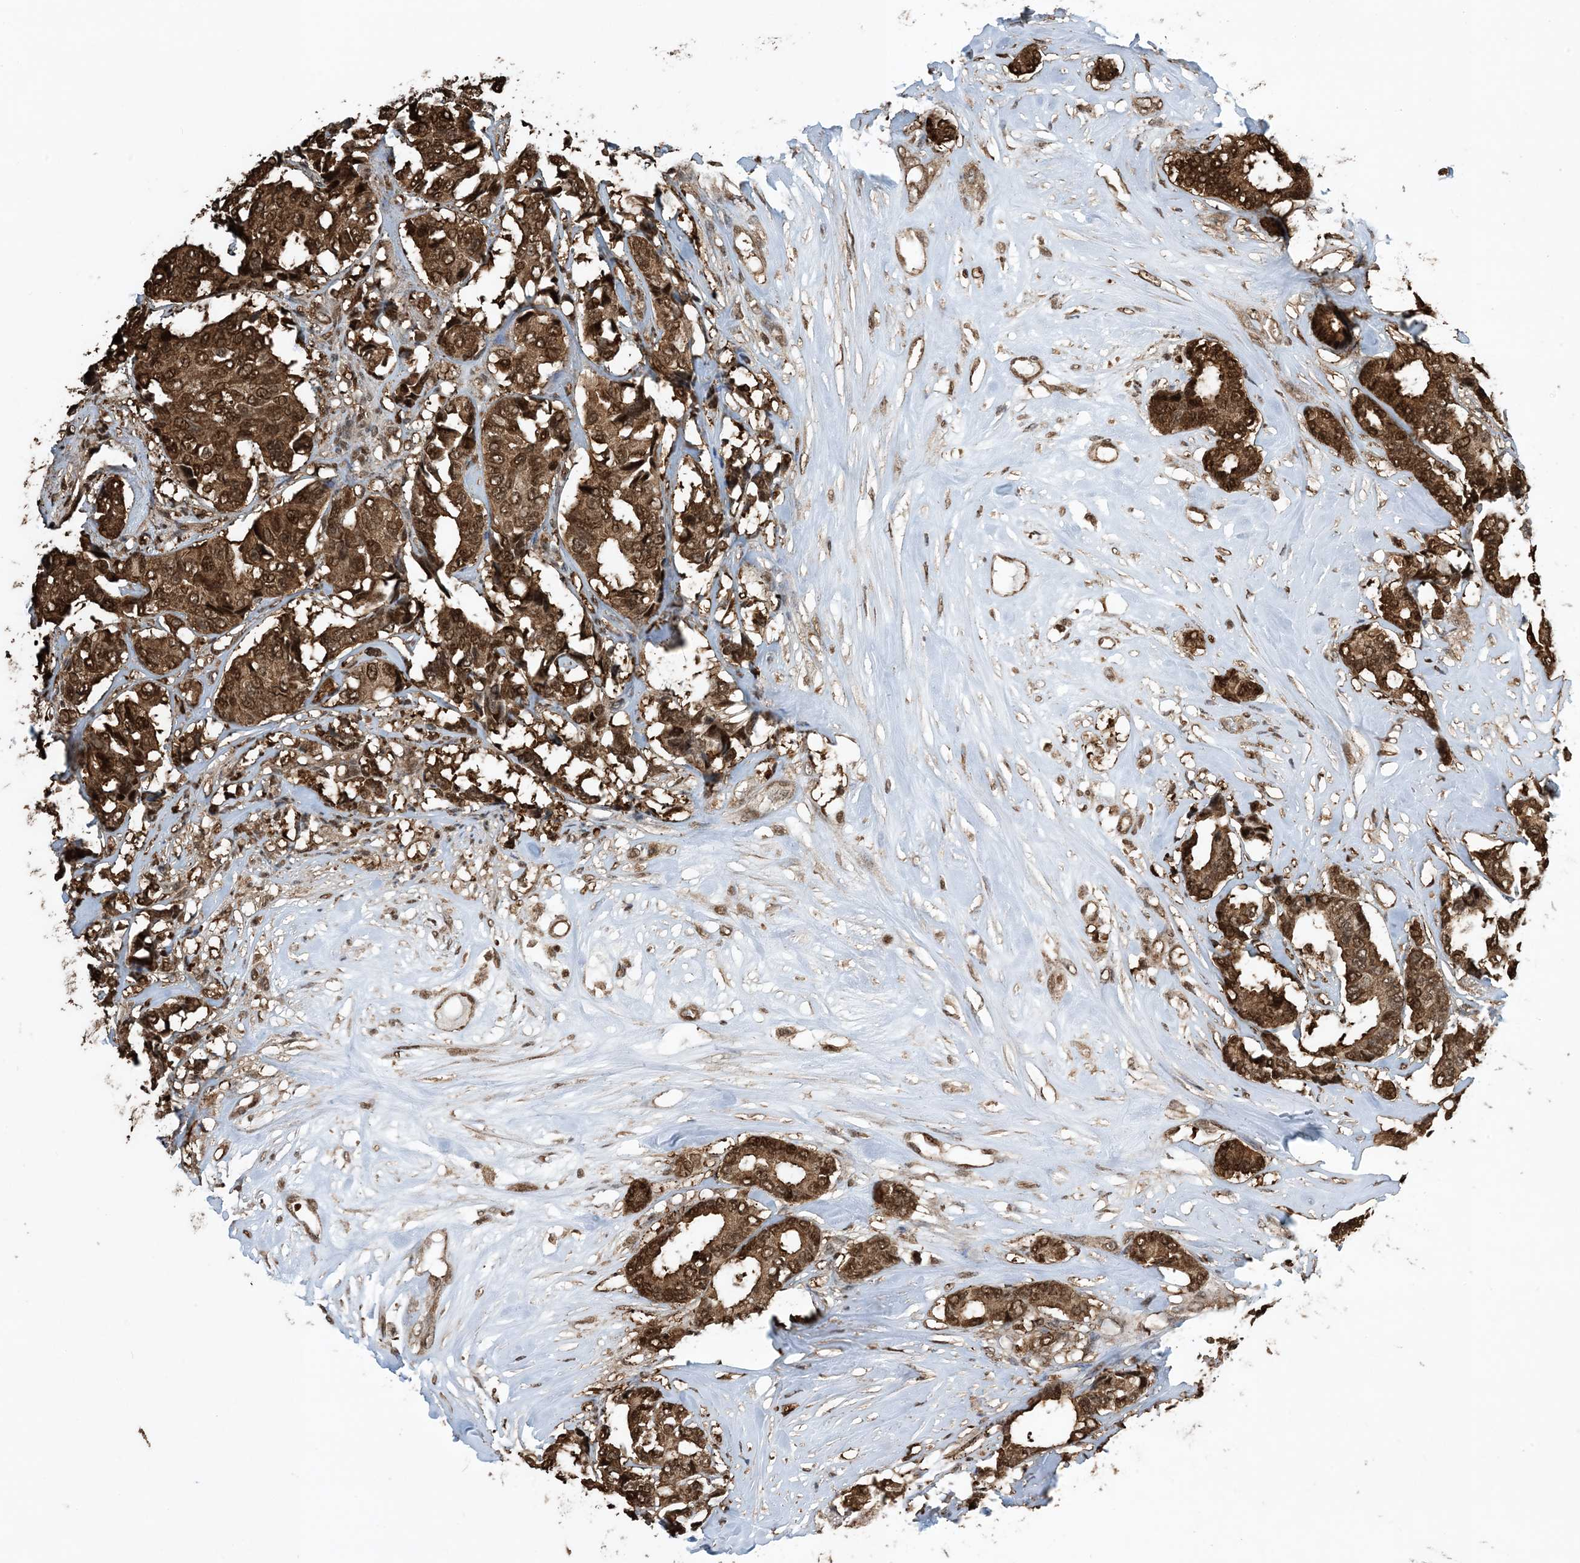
{"staining": {"intensity": "strong", "quantity": ">75%", "location": "cytoplasmic/membranous,nuclear"}, "tissue": "breast cancer", "cell_type": "Tumor cells", "image_type": "cancer", "snomed": [{"axis": "morphology", "description": "Duct carcinoma"}, {"axis": "topography", "description": "Breast"}], "caption": "About >75% of tumor cells in breast cancer reveal strong cytoplasmic/membranous and nuclear protein expression as visualized by brown immunohistochemical staining.", "gene": "HSPA1A", "patient": {"sex": "female", "age": 87}}